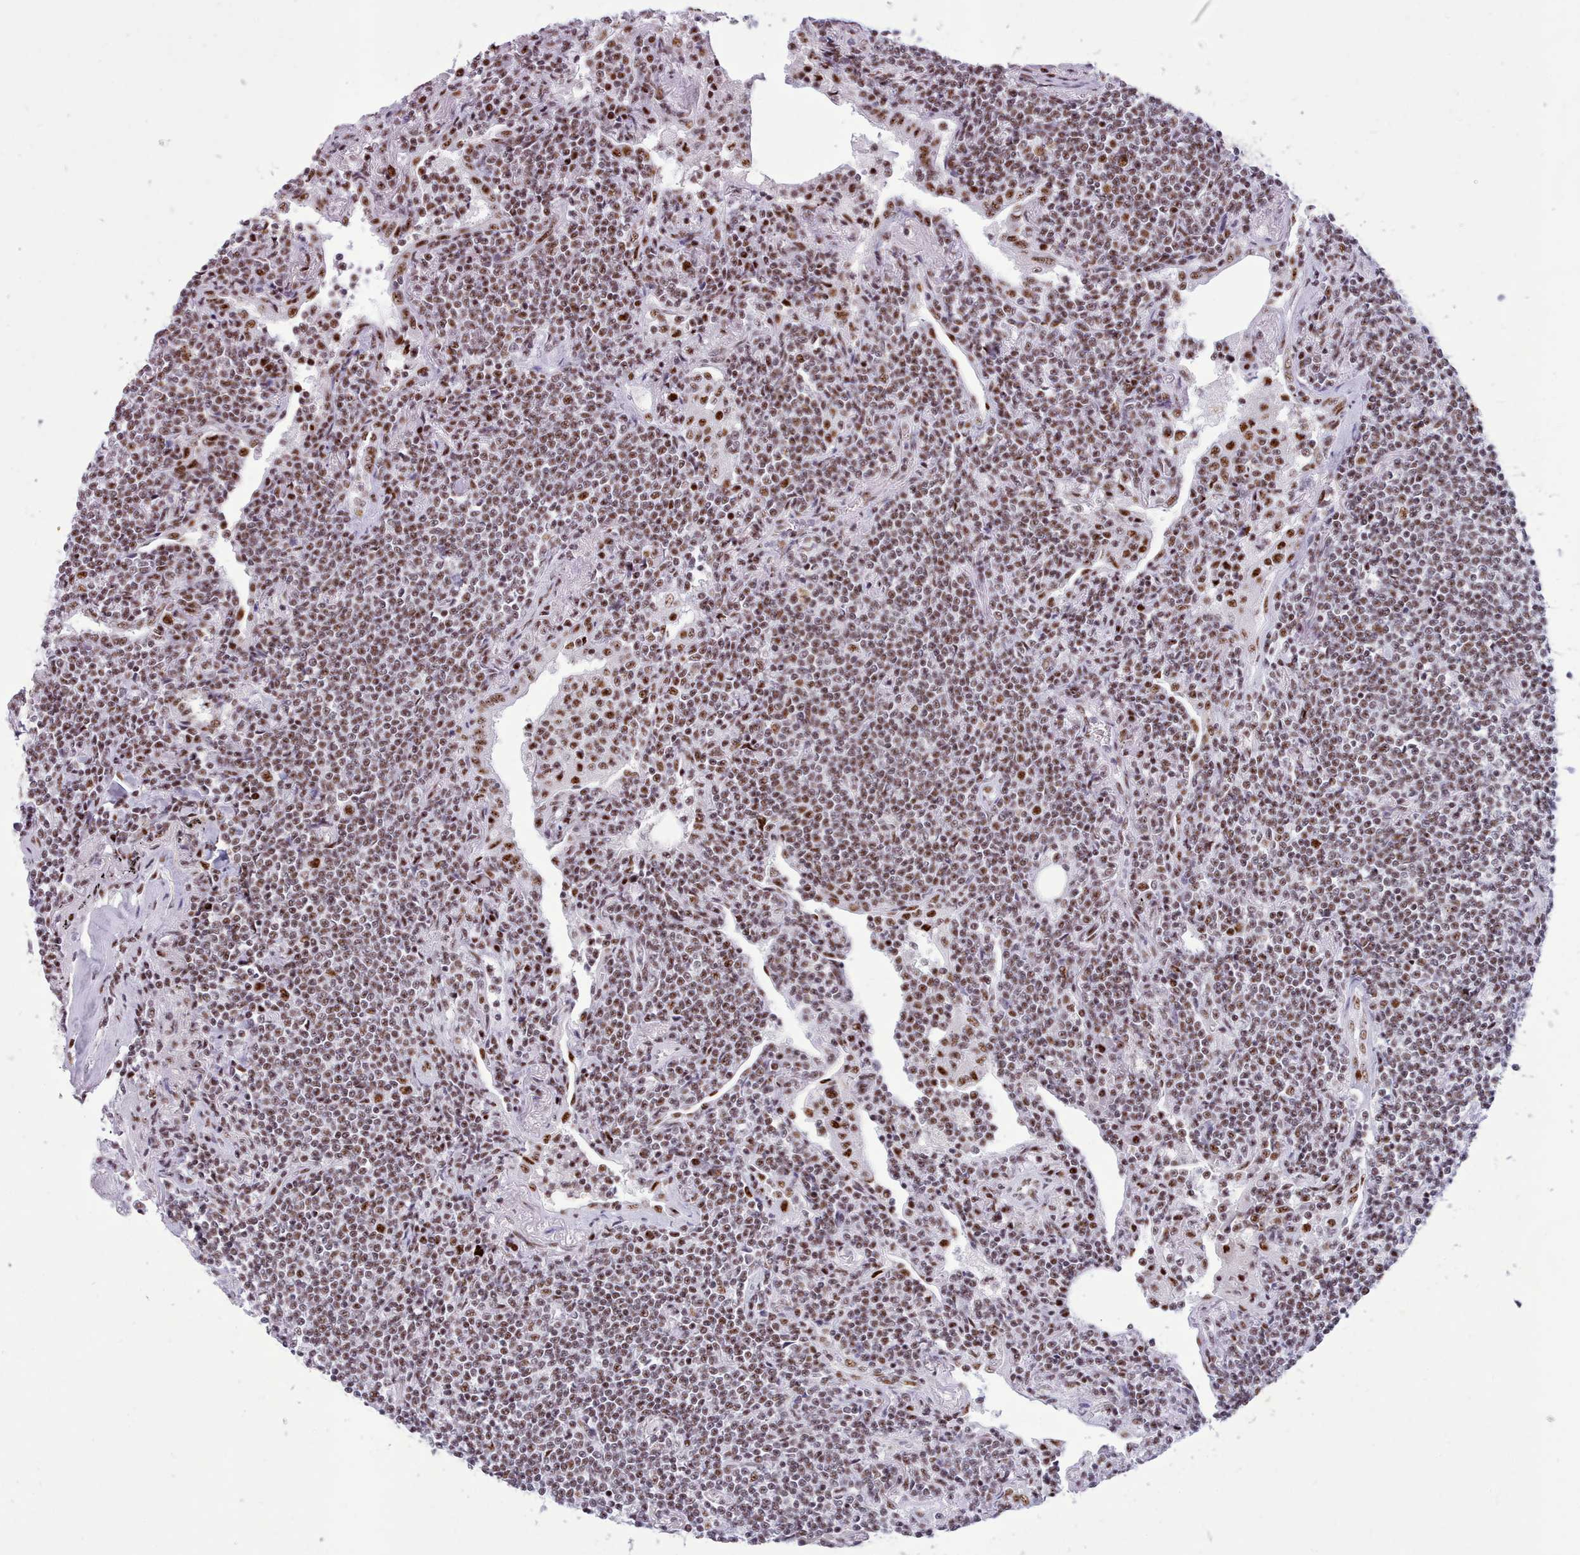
{"staining": {"intensity": "moderate", "quantity": ">75%", "location": "nuclear"}, "tissue": "lymphoma", "cell_type": "Tumor cells", "image_type": "cancer", "snomed": [{"axis": "morphology", "description": "Malignant lymphoma, non-Hodgkin's type, Low grade"}, {"axis": "topography", "description": "Lung"}], "caption": "Immunohistochemistry (IHC) histopathology image of low-grade malignant lymphoma, non-Hodgkin's type stained for a protein (brown), which displays medium levels of moderate nuclear staining in about >75% of tumor cells.", "gene": "TMEM35B", "patient": {"sex": "female", "age": 71}}